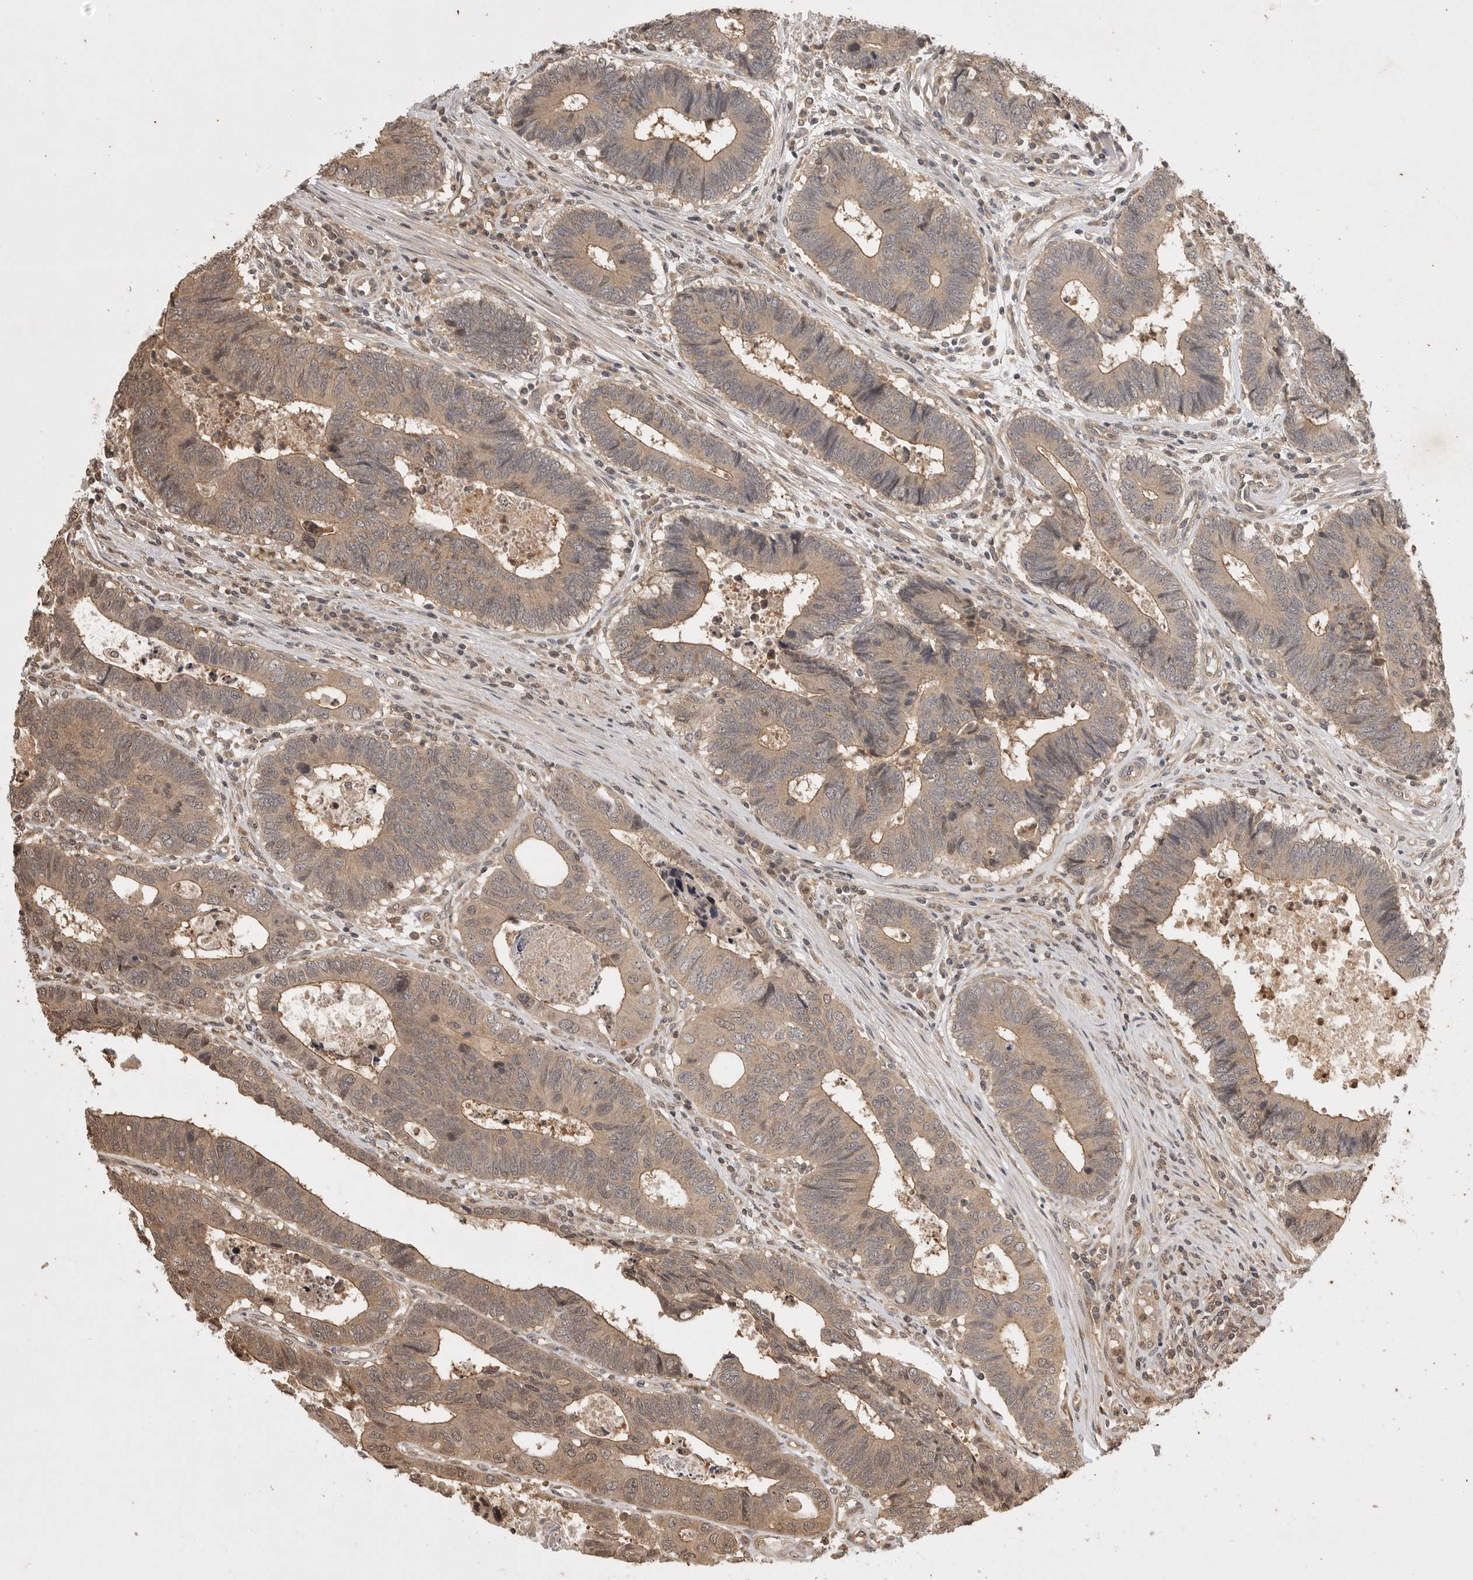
{"staining": {"intensity": "moderate", "quantity": ">75%", "location": "cytoplasmic/membranous"}, "tissue": "colorectal cancer", "cell_type": "Tumor cells", "image_type": "cancer", "snomed": [{"axis": "morphology", "description": "Adenocarcinoma, NOS"}, {"axis": "topography", "description": "Rectum"}], "caption": "A high-resolution image shows immunohistochemistry staining of adenocarcinoma (colorectal), which shows moderate cytoplasmic/membranous positivity in about >75% of tumor cells. (Stains: DAB in brown, nuclei in blue, Microscopy: brightfield microscopy at high magnification).", "gene": "PRMT3", "patient": {"sex": "male", "age": 84}}